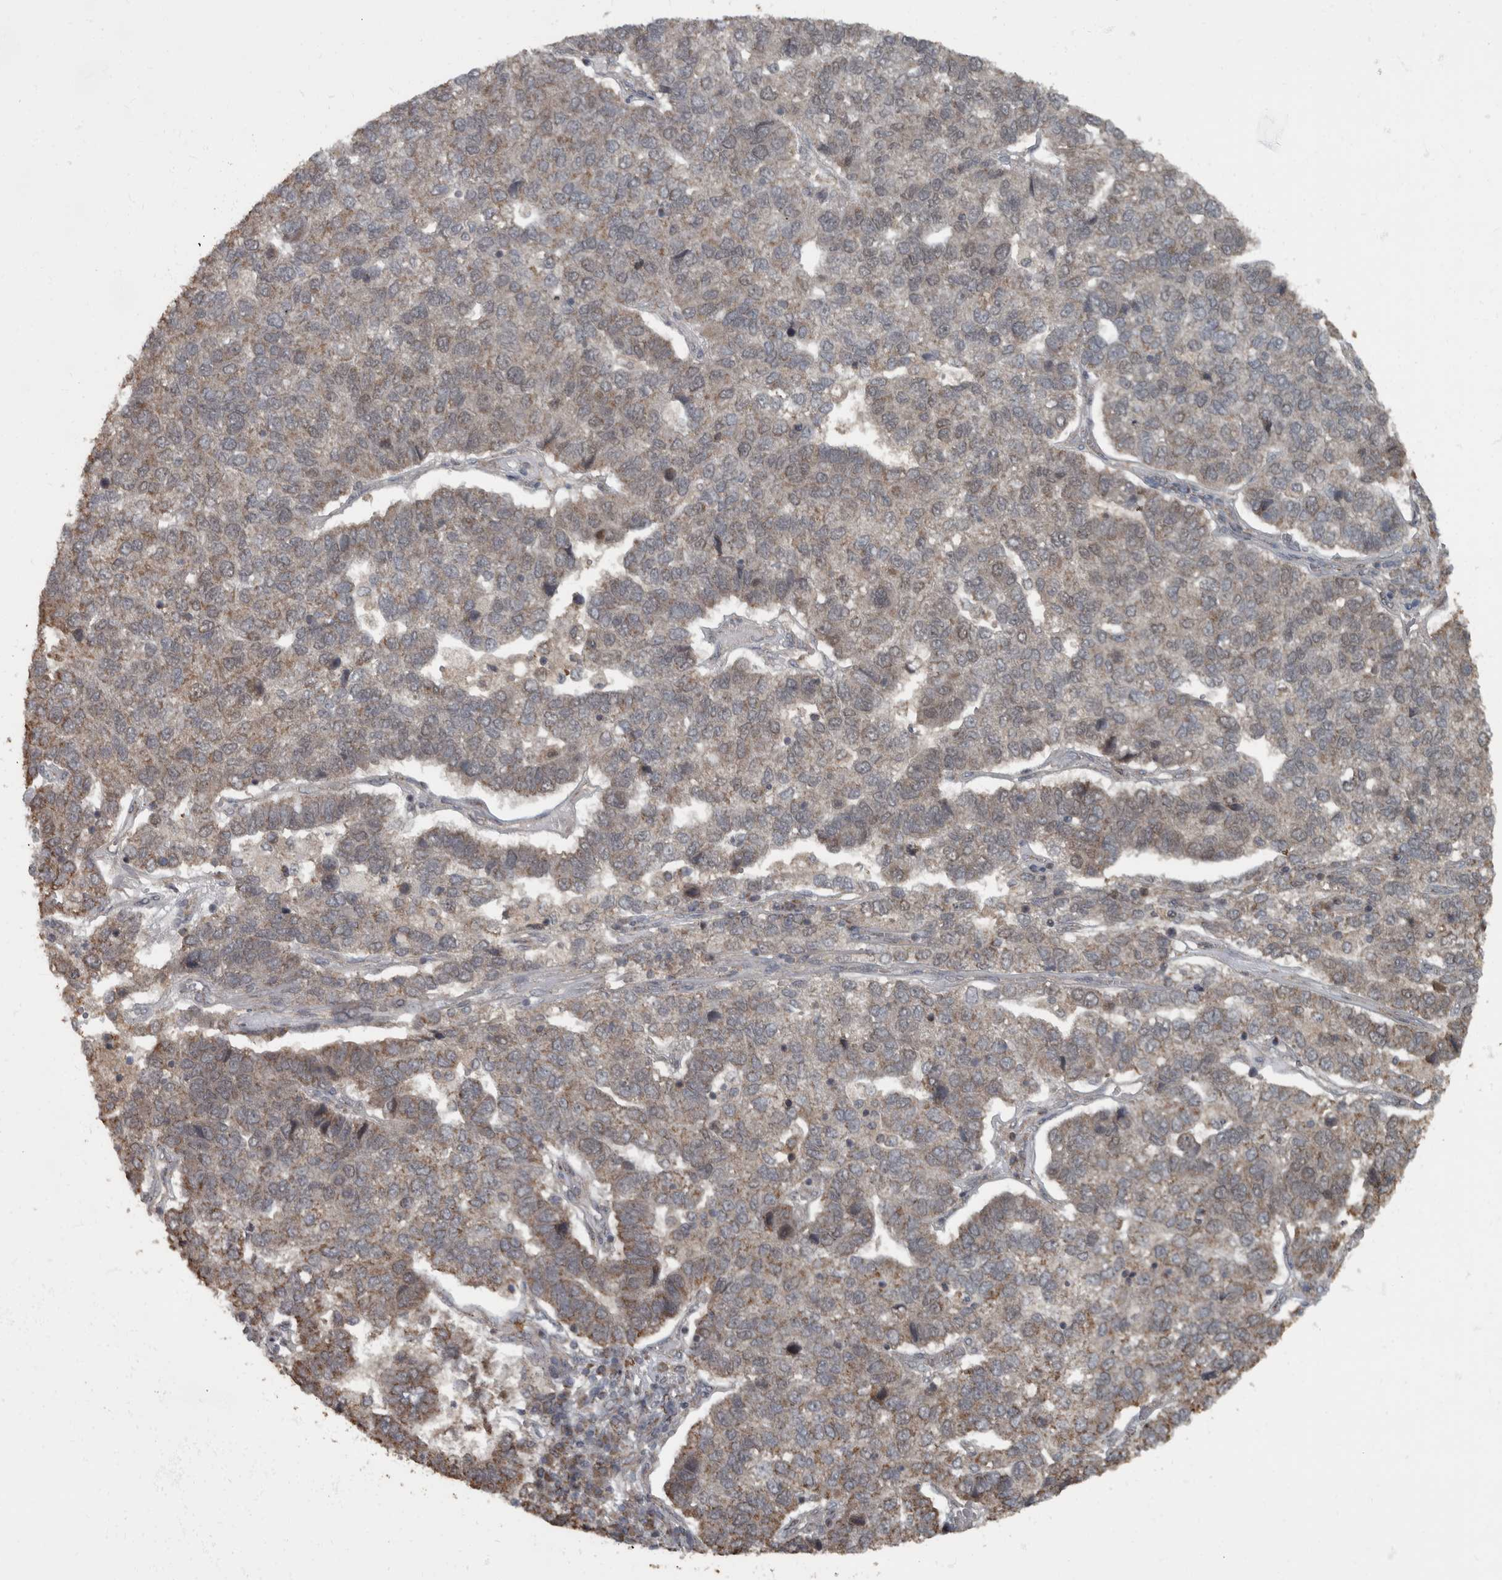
{"staining": {"intensity": "weak", "quantity": "<25%", "location": "cytoplasmic/membranous"}, "tissue": "pancreatic cancer", "cell_type": "Tumor cells", "image_type": "cancer", "snomed": [{"axis": "morphology", "description": "Adenocarcinoma, NOS"}, {"axis": "topography", "description": "Pancreas"}], "caption": "A high-resolution photomicrograph shows immunohistochemistry staining of adenocarcinoma (pancreatic), which displays no significant staining in tumor cells.", "gene": "RABGGTB", "patient": {"sex": "female", "age": 61}}